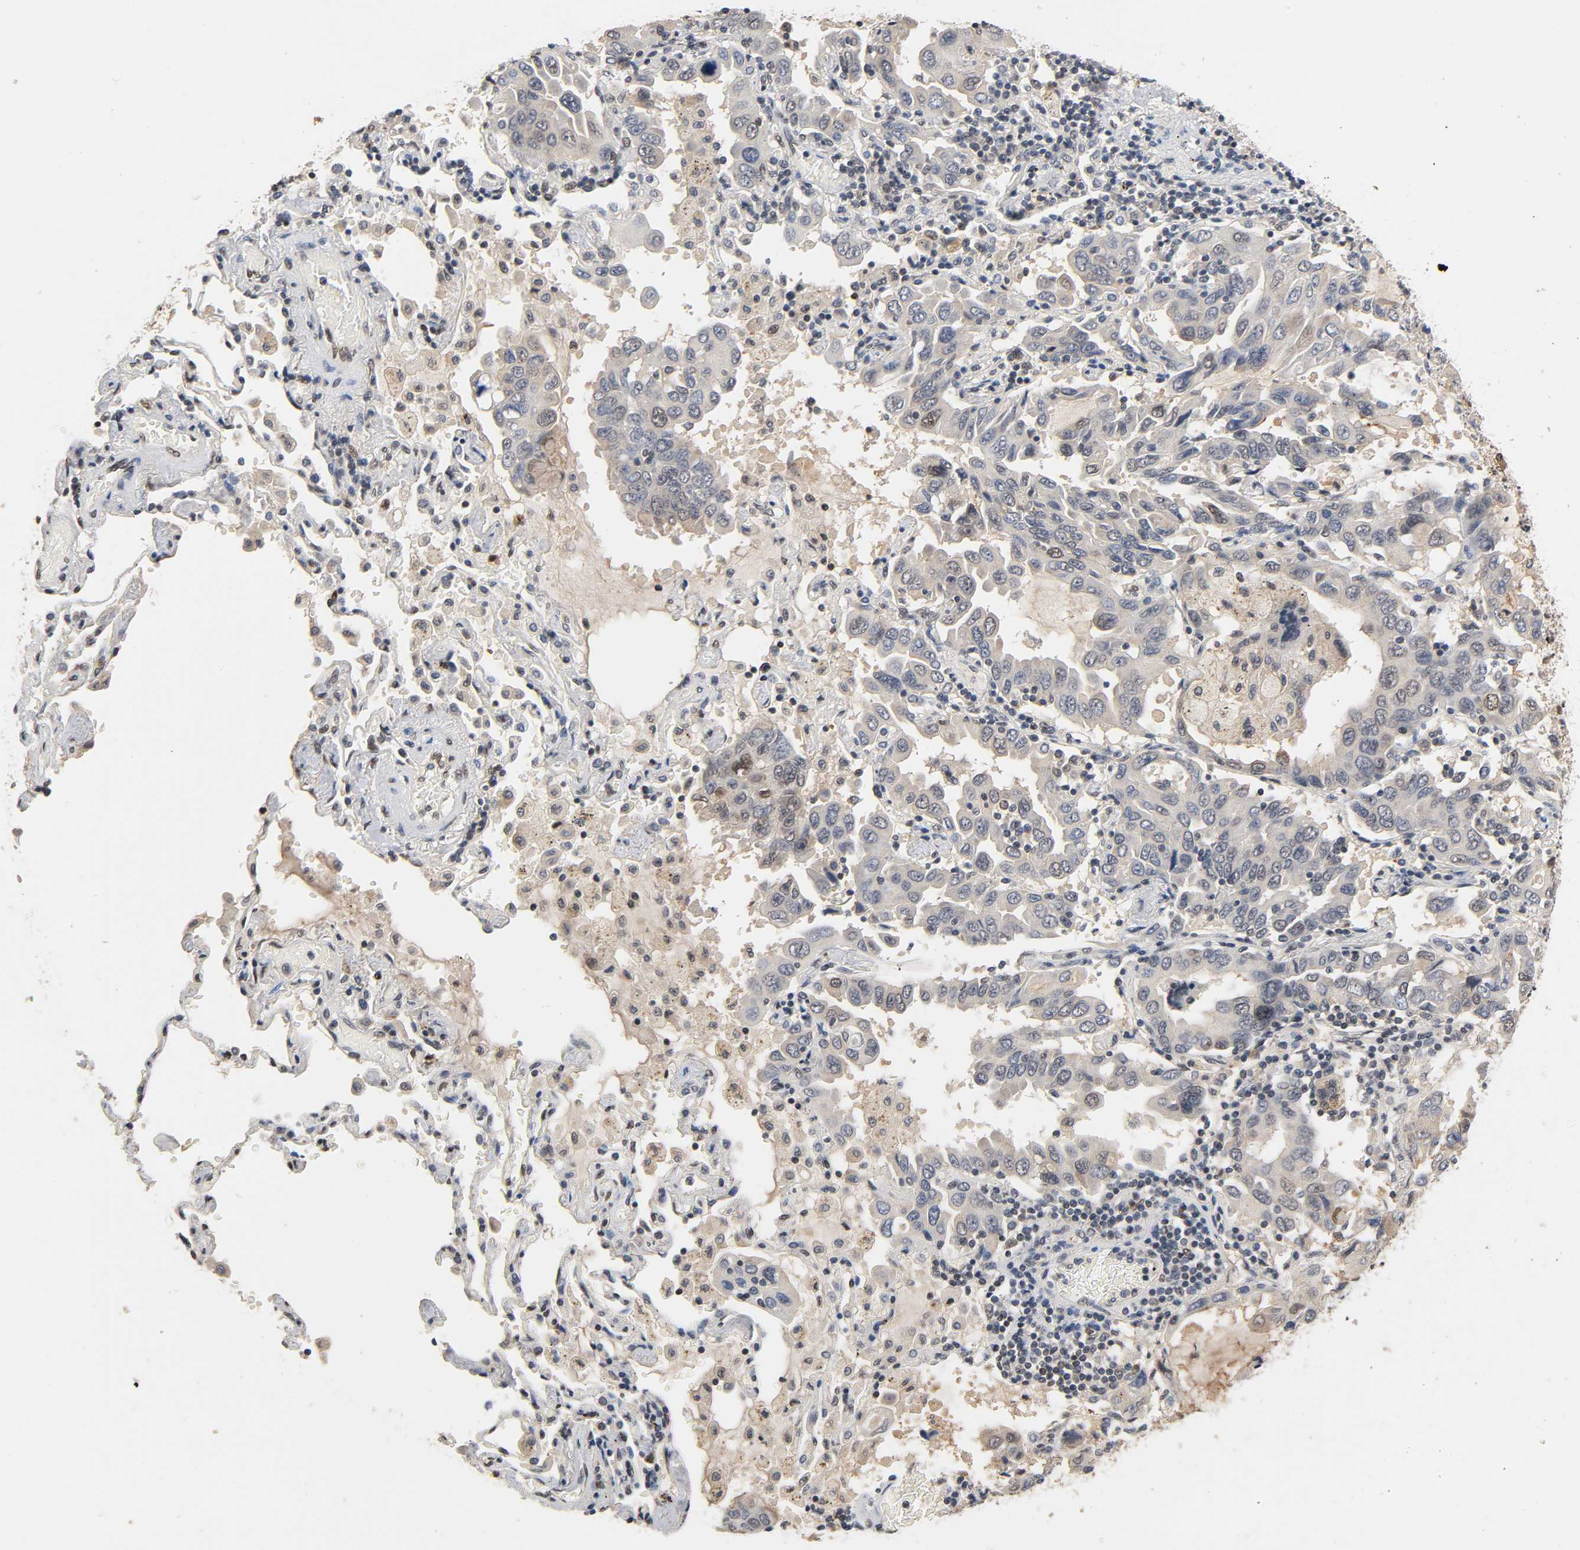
{"staining": {"intensity": "moderate", "quantity": "<25%", "location": "nuclear"}, "tissue": "lung cancer", "cell_type": "Tumor cells", "image_type": "cancer", "snomed": [{"axis": "morphology", "description": "Adenocarcinoma, NOS"}, {"axis": "topography", "description": "Lung"}], "caption": "Immunohistochemistry micrograph of human lung cancer (adenocarcinoma) stained for a protein (brown), which displays low levels of moderate nuclear positivity in about <25% of tumor cells.", "gene": "UBC", "patient": {"sex": "male", "age": 64}}